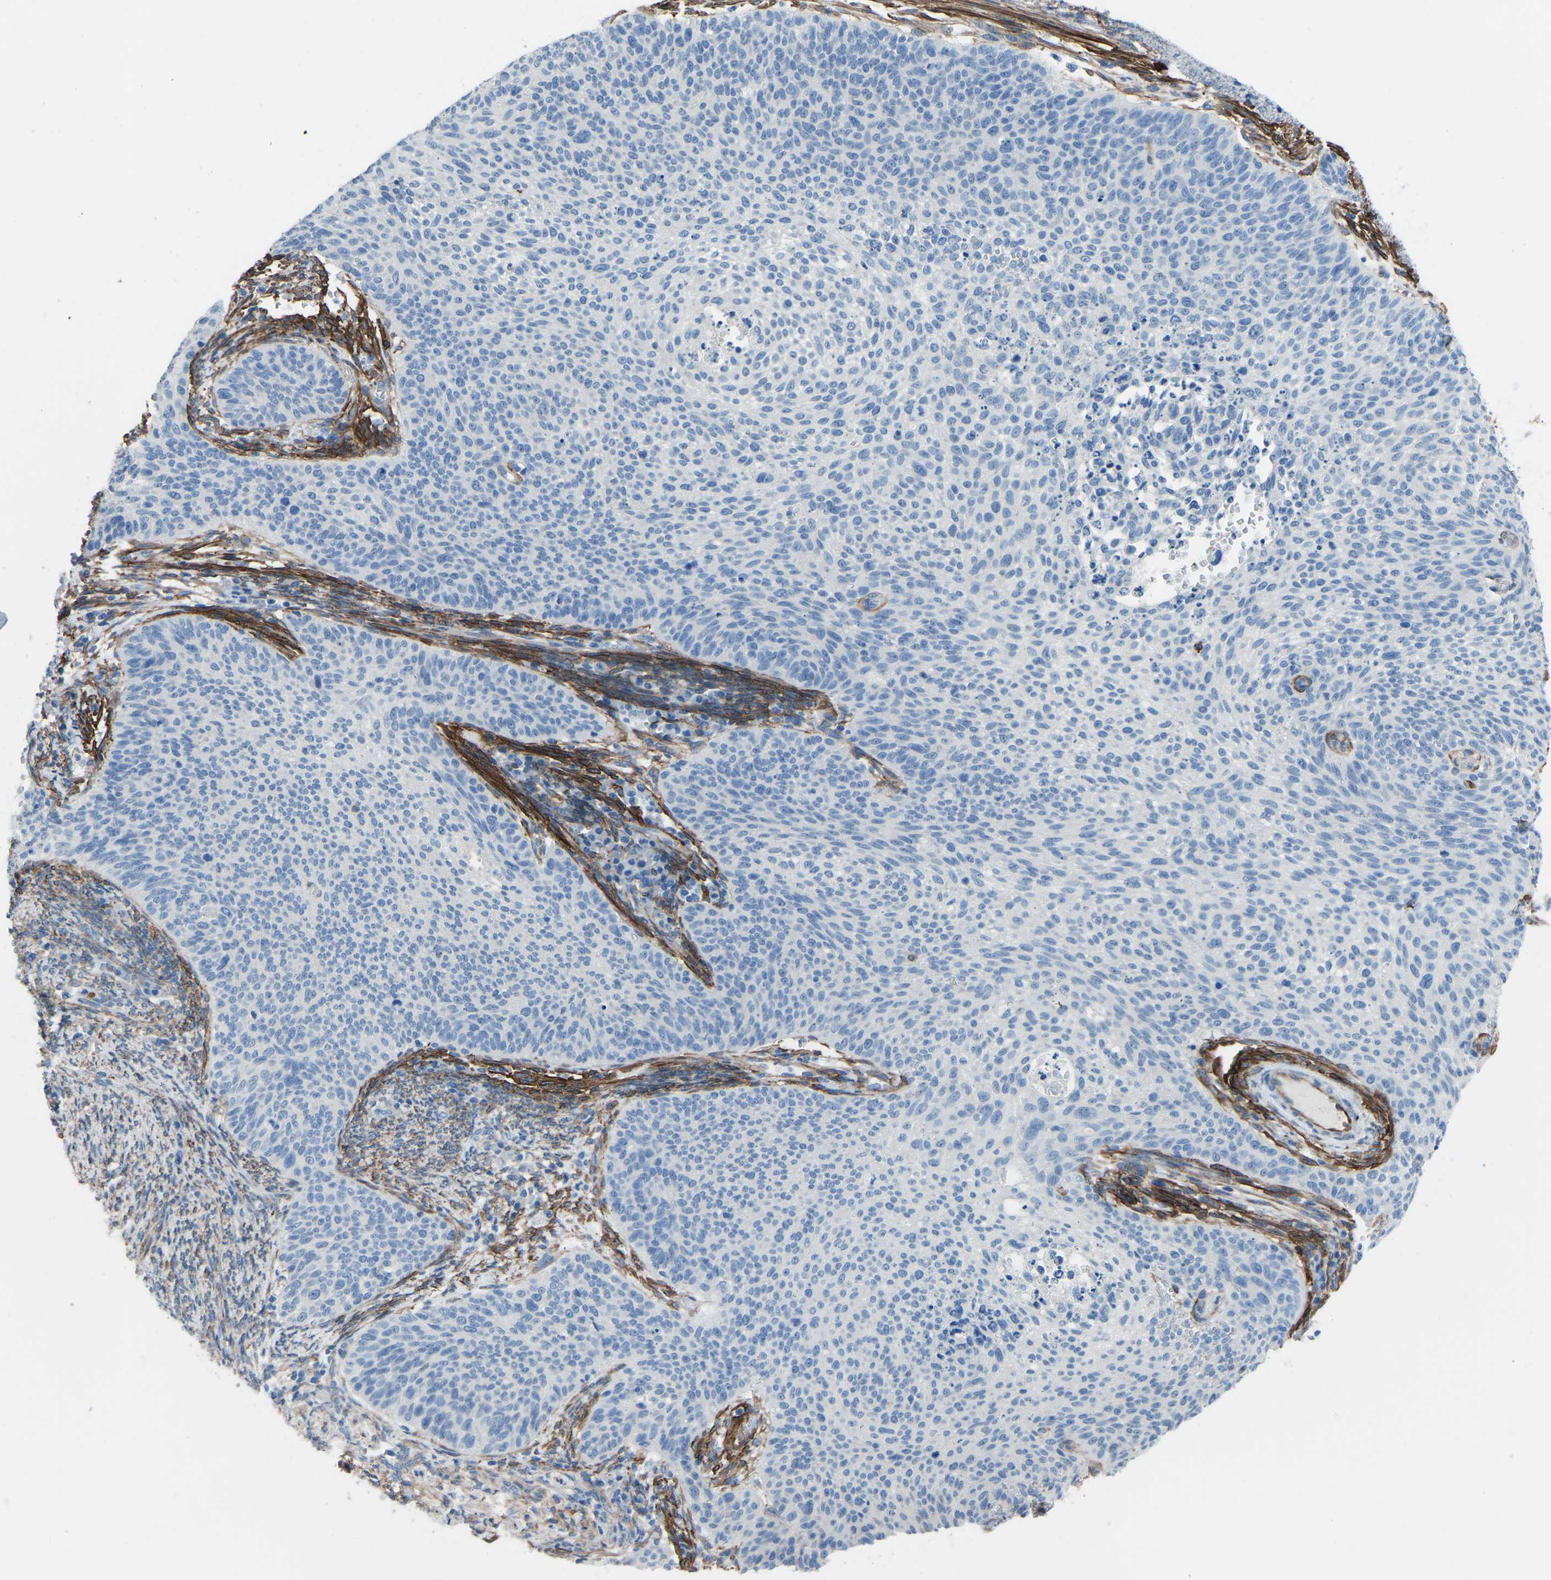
{"staining": {"intensity": "negative", "quantity": "none", "location": "none"}, "tissue": "cervical cancer", "cell_type": "Tumor cells", "image_type": "cancer", "snomed": [{"axis": "morphology", "description": "Squamous cell carcinoma, NOS"}, {"axis": "topography", "description": "Cervix"}], "caption": "Immunohistochemical staining of squamous cell carcinoma (cervical) displays no significant expression in tumor cells.", "gene": "MYH10", "patient": {"sex": "female", "age": 70}}